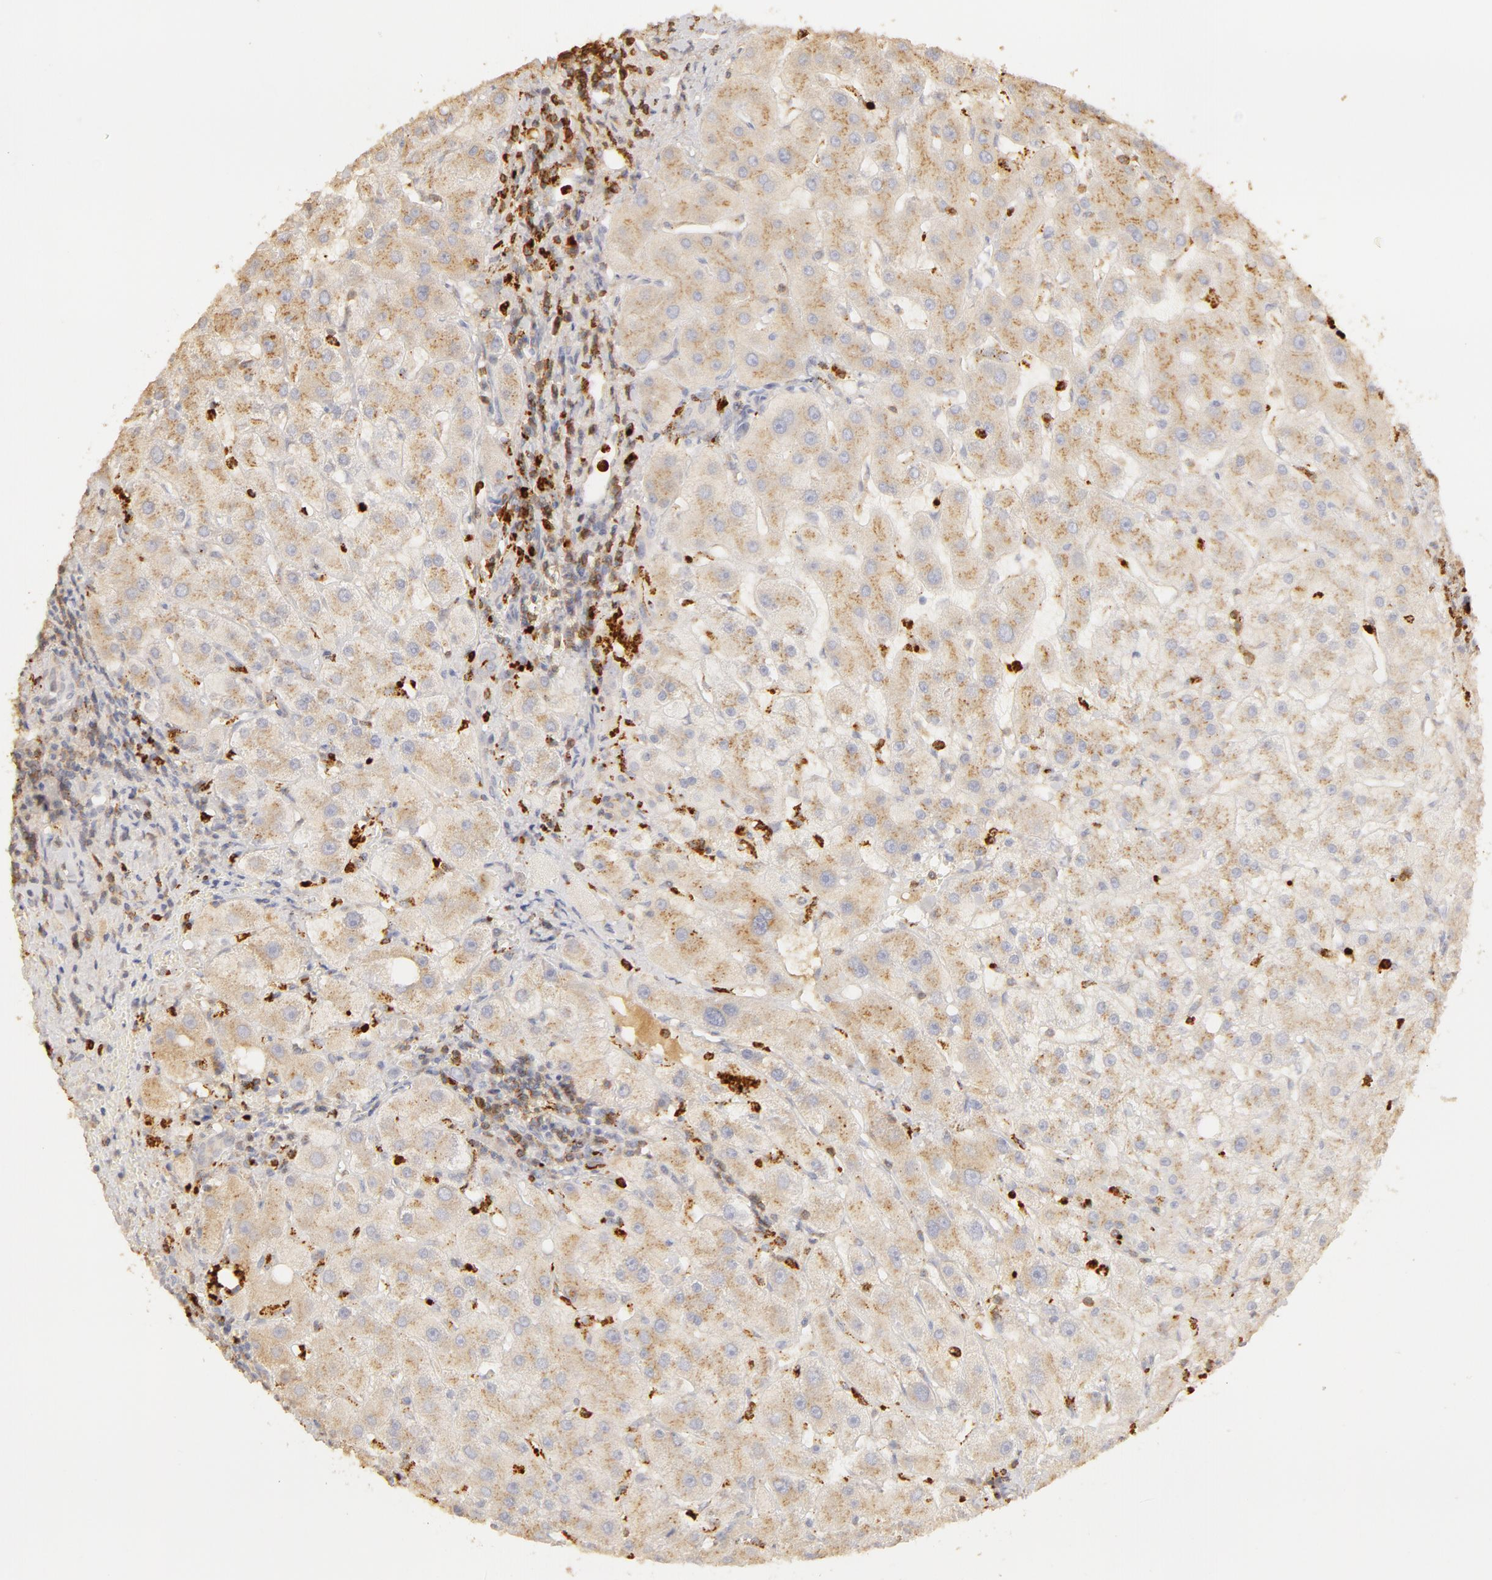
{"staining": {"intensity": "weak", "quantity": ">75%", "location": "cytoplasmic/membranous"}, "tissue": "liver", "cell_type": "Cholangiocytes", "image_type": "normal", "snomed": [{"axis": "morphology", "description": "Normal tissue, NOS"}, {"axis": "topography", "description": "Liver"}], "caption": "Immunohistochemistry staining of normal liver, which reveals low levels of weak cytoplasmic/membranous staining in about >75% of cholangiocytes indicating weak cytoplasmic/membranous protein expression. The staining was performed using DAB (3,3'-diaminobenzidine) (brown) for protein detection and nuclei were counterstained in hematoxylin (blue).", "gene": "C1R", "patient": {"sex": "female", "age": 79}}